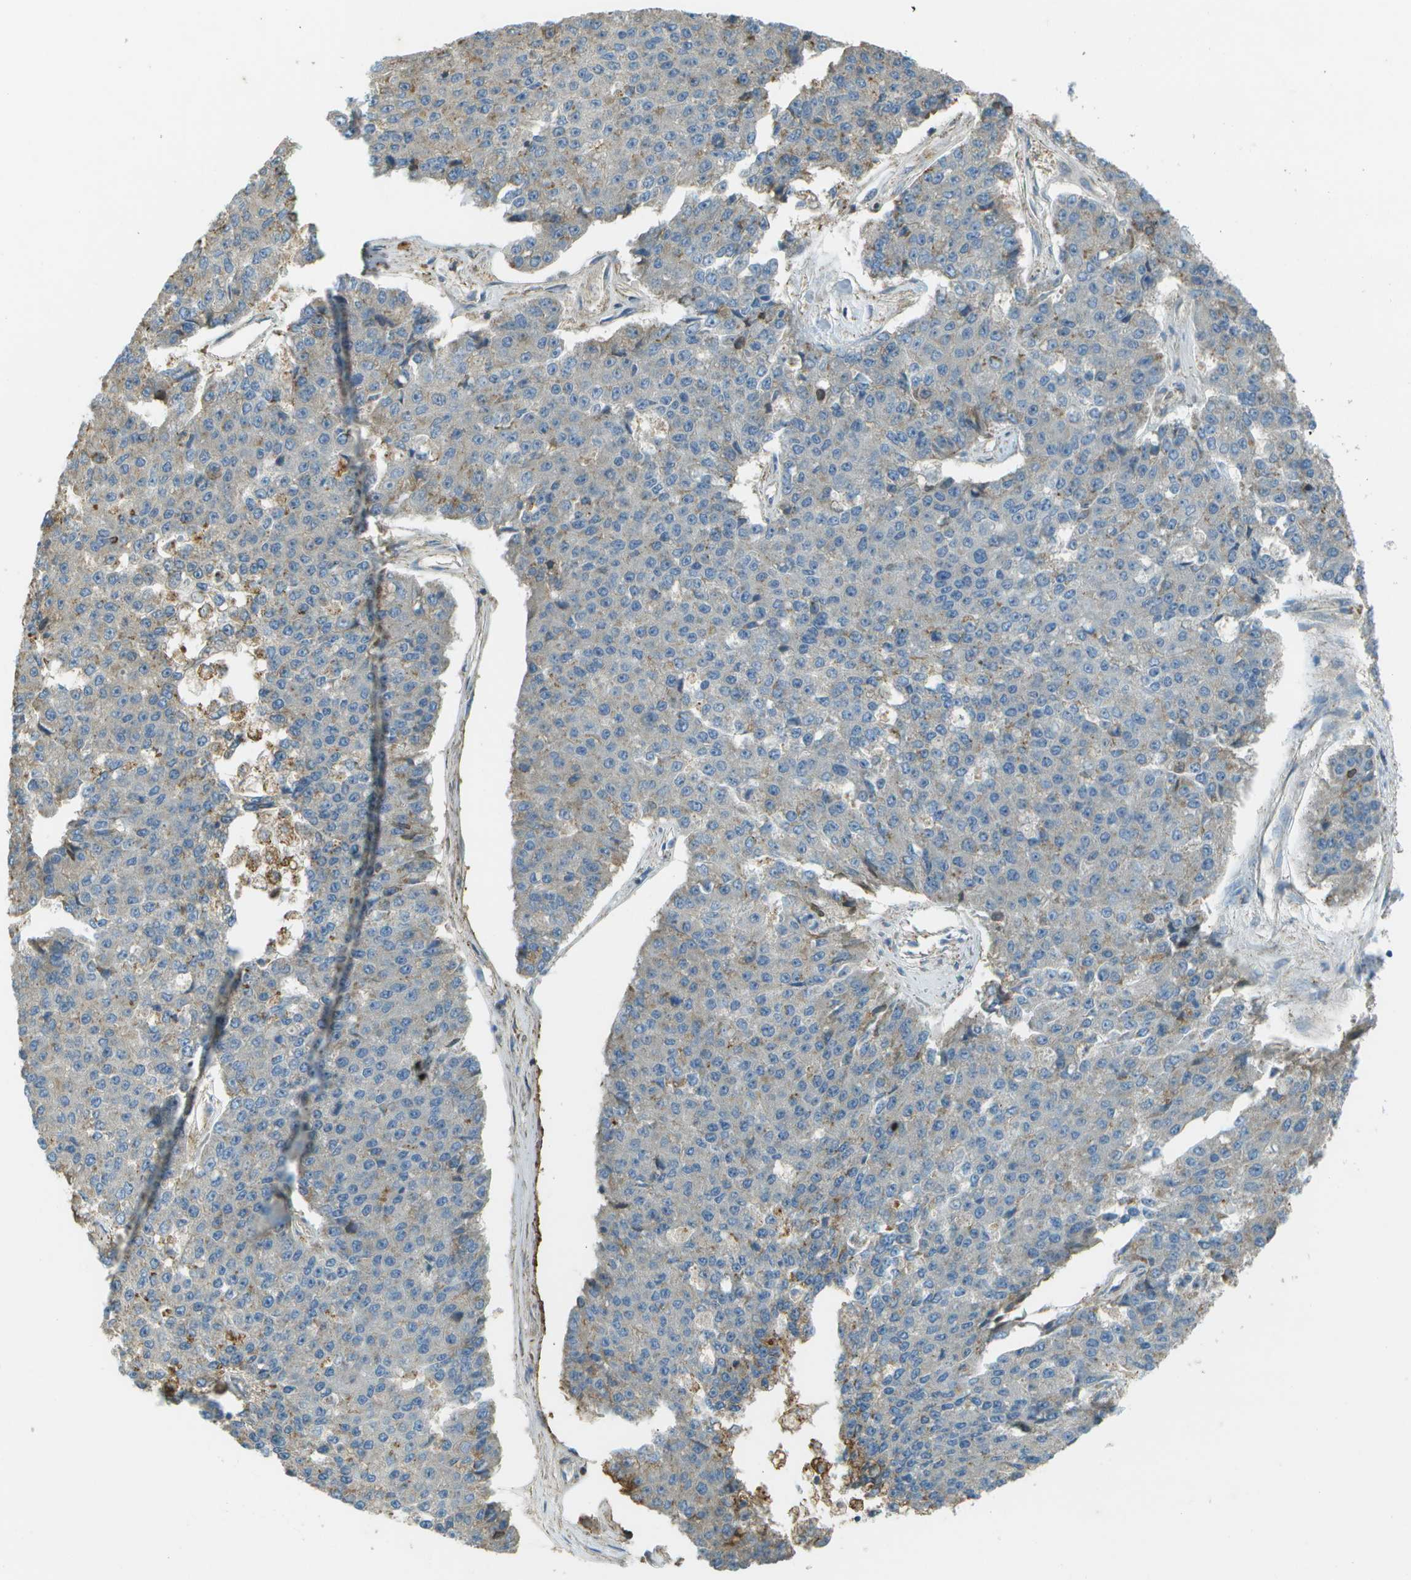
{"staining": {"intensity": "negative", "quantity": "none", "location": "none"}, "tissue": "pancreatic cancer", "cell_type": "Tumor cells", "image_type": "cancer", "snomed": [{"axis": "morphology", "description": "Adenocarcinoma, NOS"}, {"axis": "topography", "description": "Pancreas"}], "caption": "This is a image of IHC staining of pancreatic cancer, which shows no expression in tumor cells.", "gene": "LRRC66", "patient": {"sex": "male", "age": 50}}